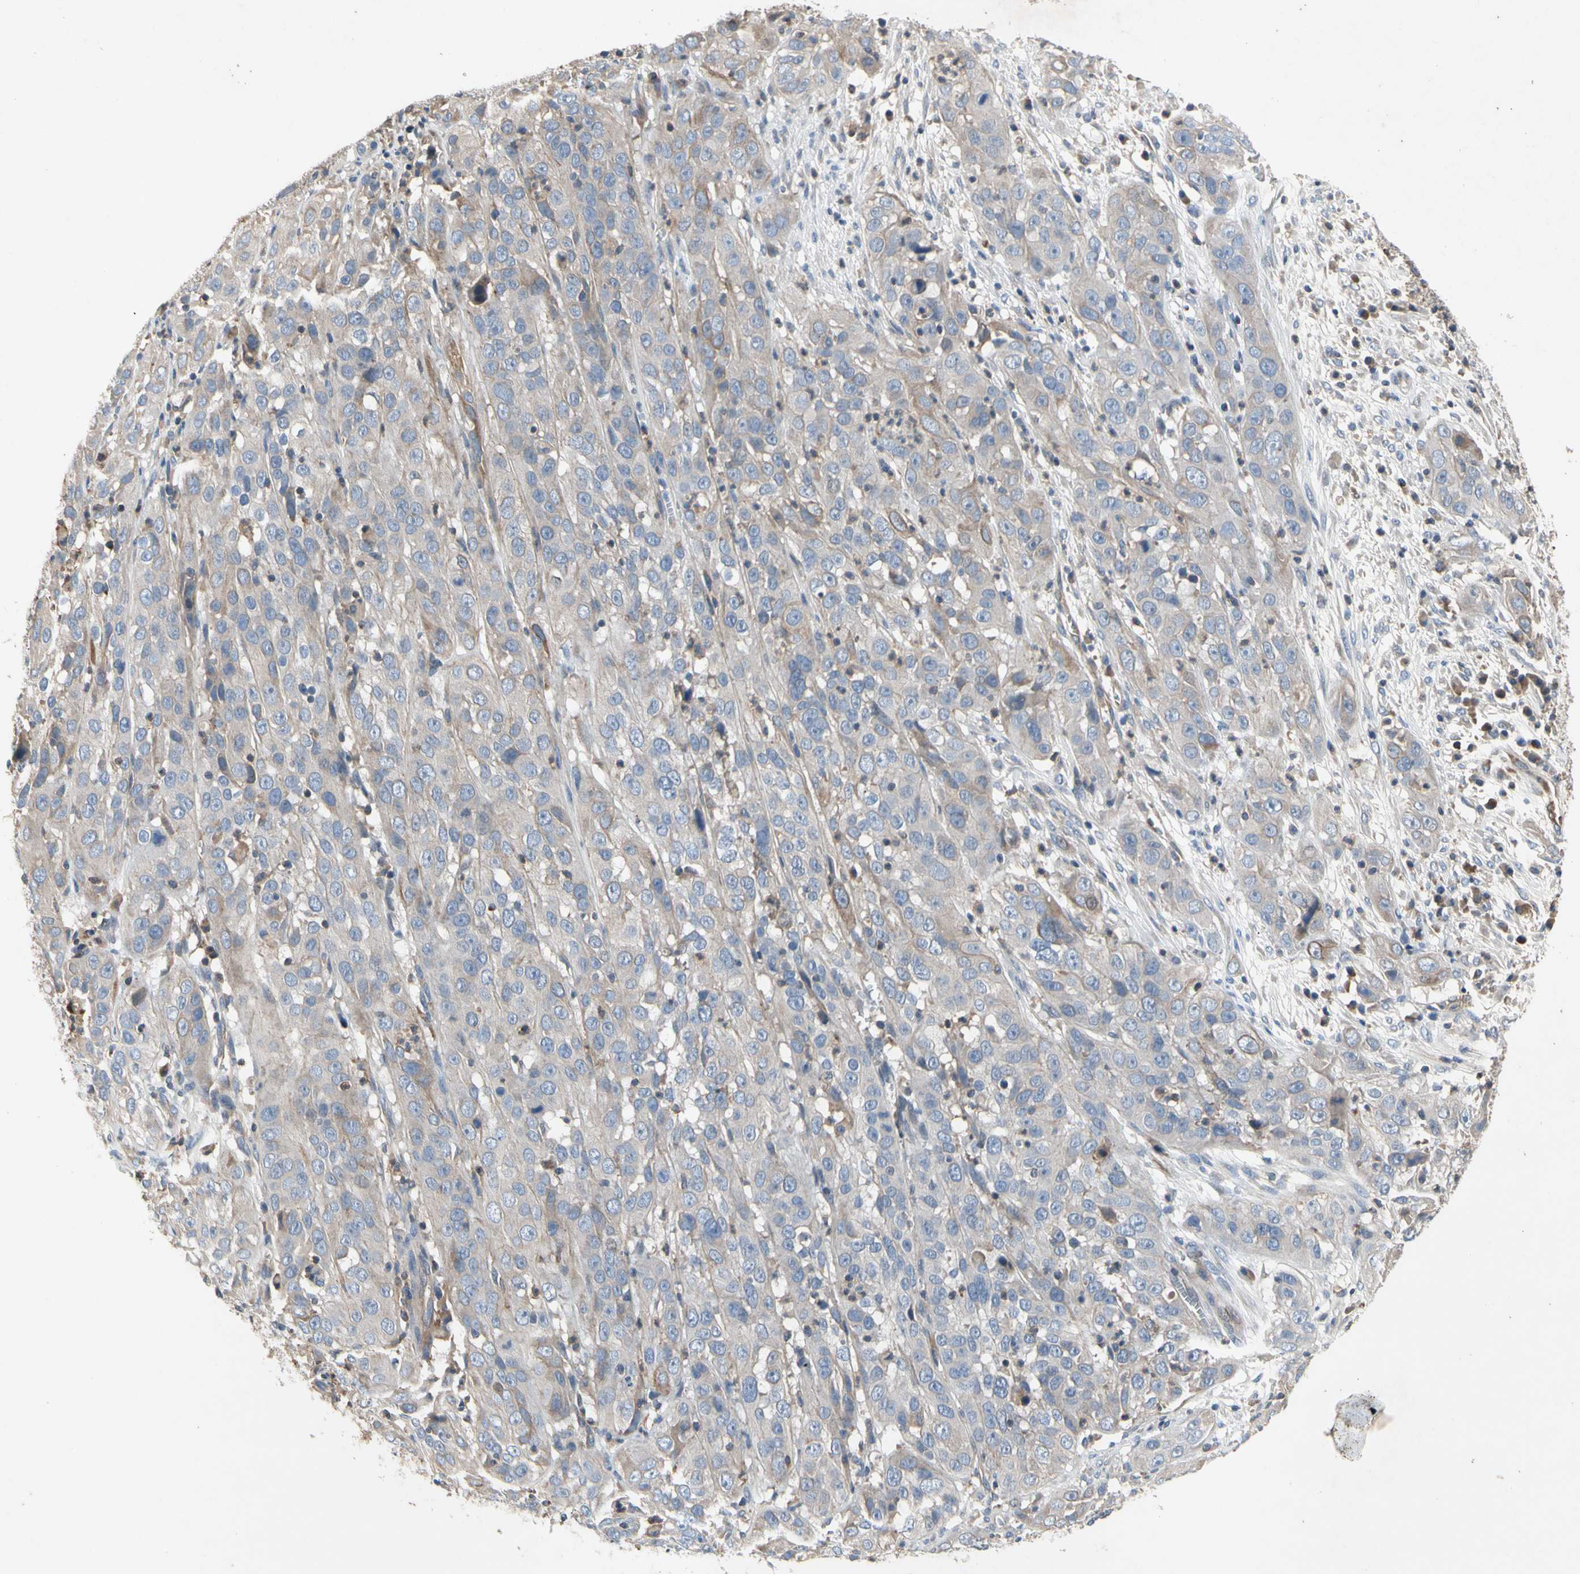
{"staining": {"intensity": "moderate", "quantity": "<25%", "location": "cytoplasmic/membranous"}, "tissue": "cervical cancer", "cell_type": "Tumor cells", "image_type": "cancer", "snomed": [{"axis": "morphology", "description": "Squamous cell carcinoma, NOS"}, {"axis": "topography", "description": "Cervix"}], "caption": "Protein expression analysis of human squamous cell carcinoma (cervical) reveals moderate cytoplasmic/membranous staining in about <25% of tumor cells.", "gene": "CRTAC1", "patient": {"sex": "female", "age": 32}}